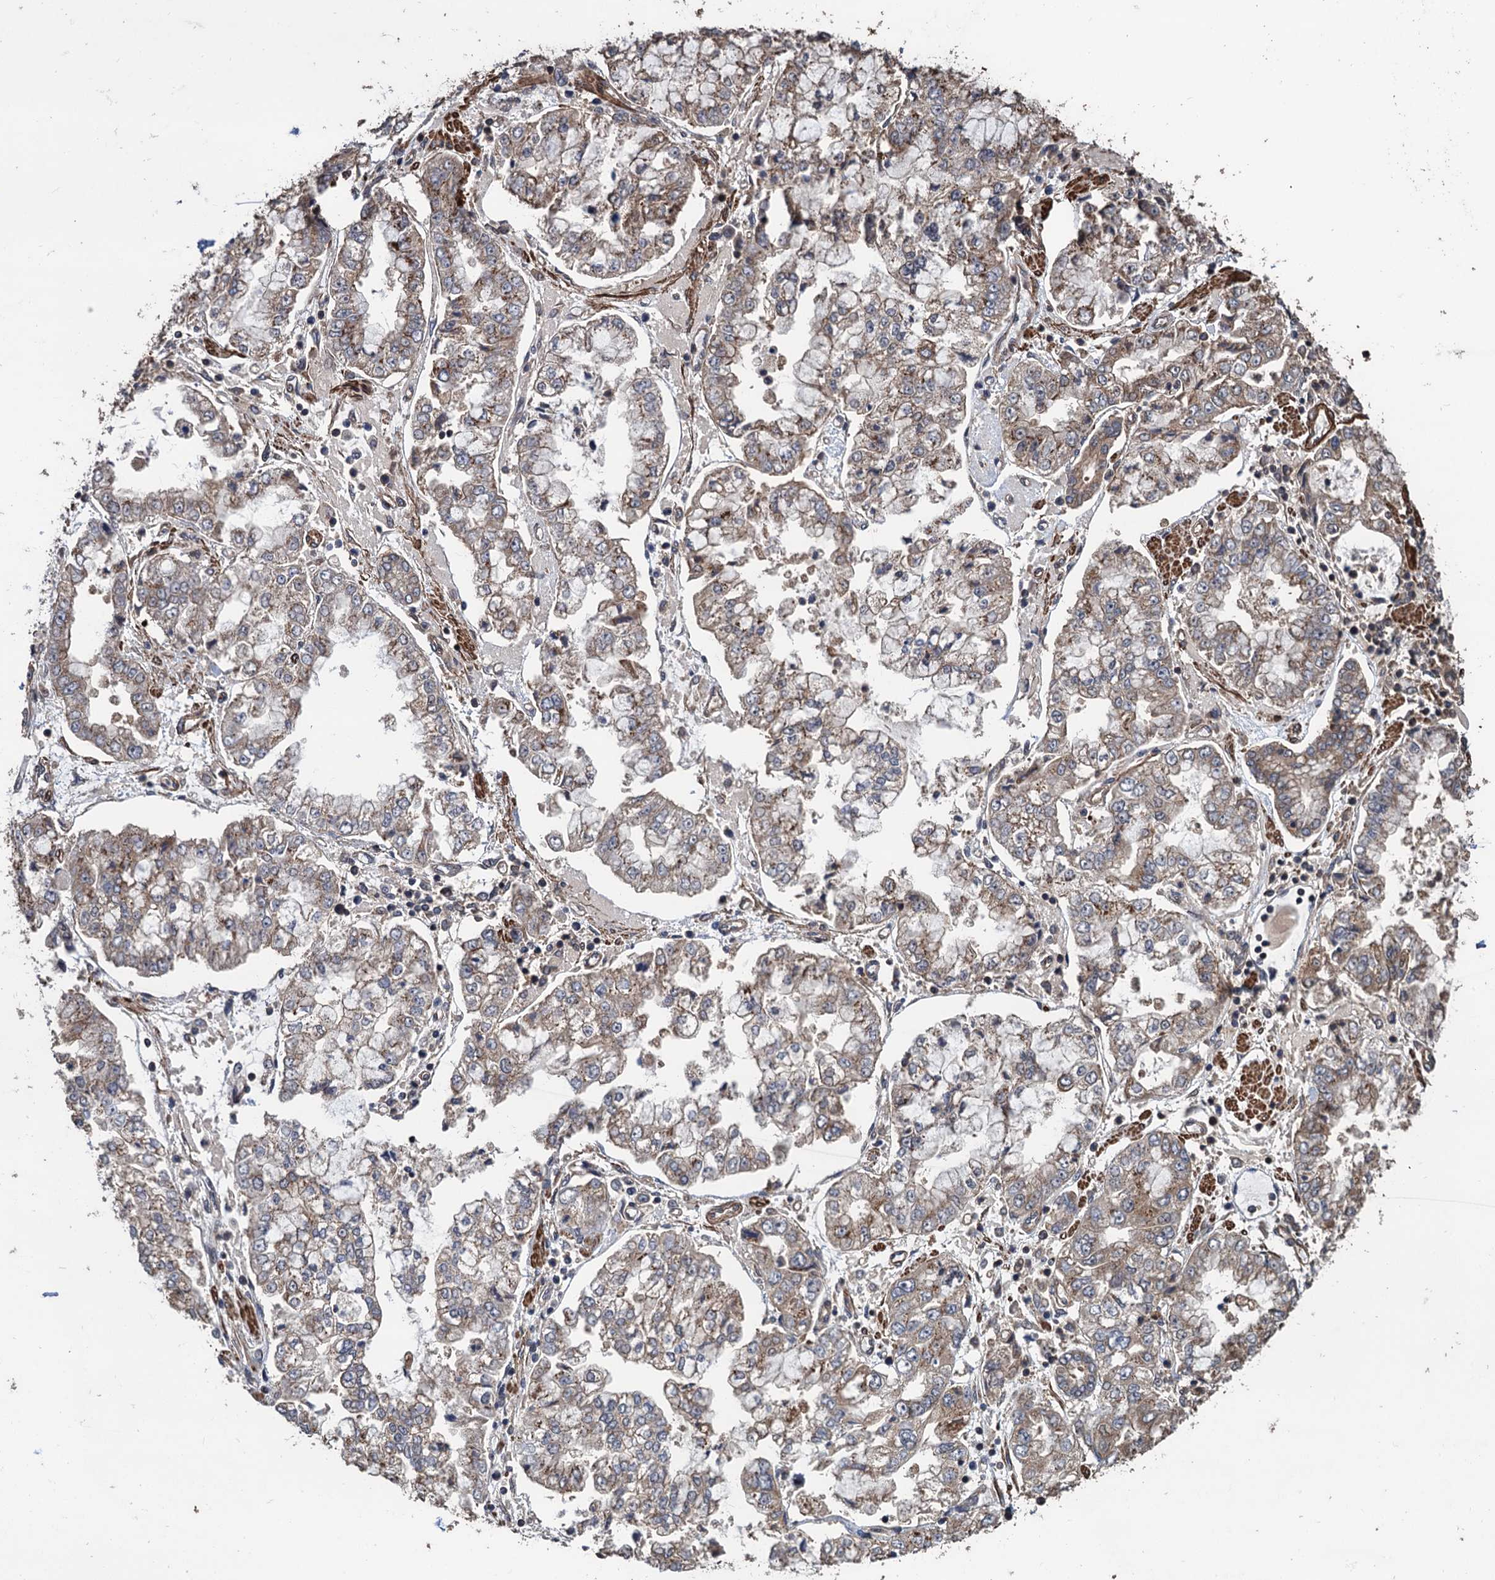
{"staining": {"intensity": "weak", "quantity": ">75%", "location": "cytoplasmic/membranous"}, "tissue": "stomach cancer", "cell_type": "Tumor cells", "image_type": "cancer", "snomed": [{"axis": "morphology", "description": "Adenocarcinoma, NOS"}, {"axis": "topography", "description": "Stomach"}], "caption": "Protein staining exhibits weak cytoplasmic/membranous expression in about >75% of tumor cells in stomach cancer.", "gene": "PPP4R1", "patient": {"sex": "male", "age": 76}}